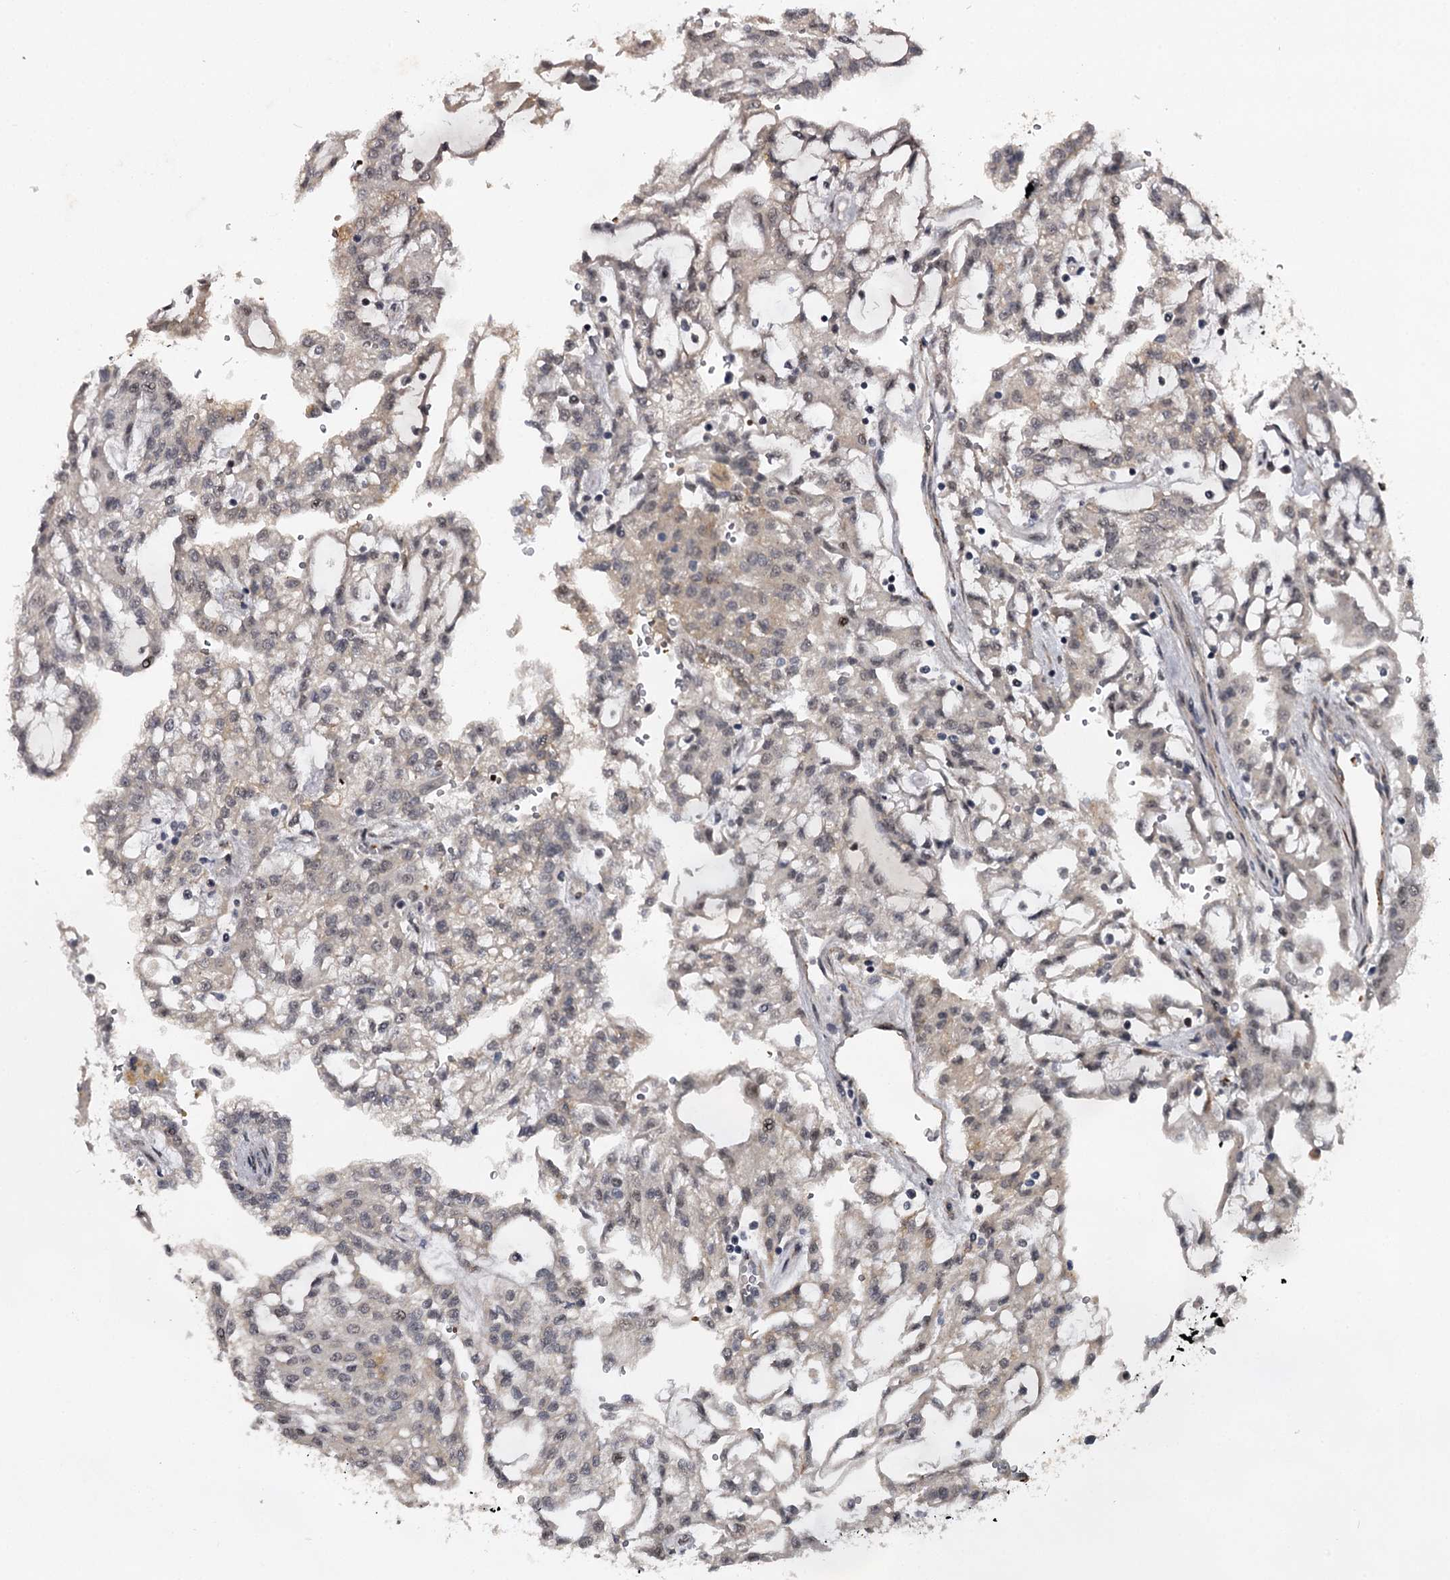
{"staining": {"intensity": "negative", "quantity": "none", "location": "none"}, "tissue": "renal cancer", "cell_type": "Tumor cells", "image_type": "cancer", "snomed": [{"axis": "morphology", "description": "Adenocarcinoma, NOS"}, {"axis": "topography", "description": "Kidney"}], "caption": "IHC image of human adenocarcinoma (renal) stained for a protein (brown), which reveals no staining in tumor cells.", "gene": "RNF44", "patient": {"sex": "male", "age": 63}}